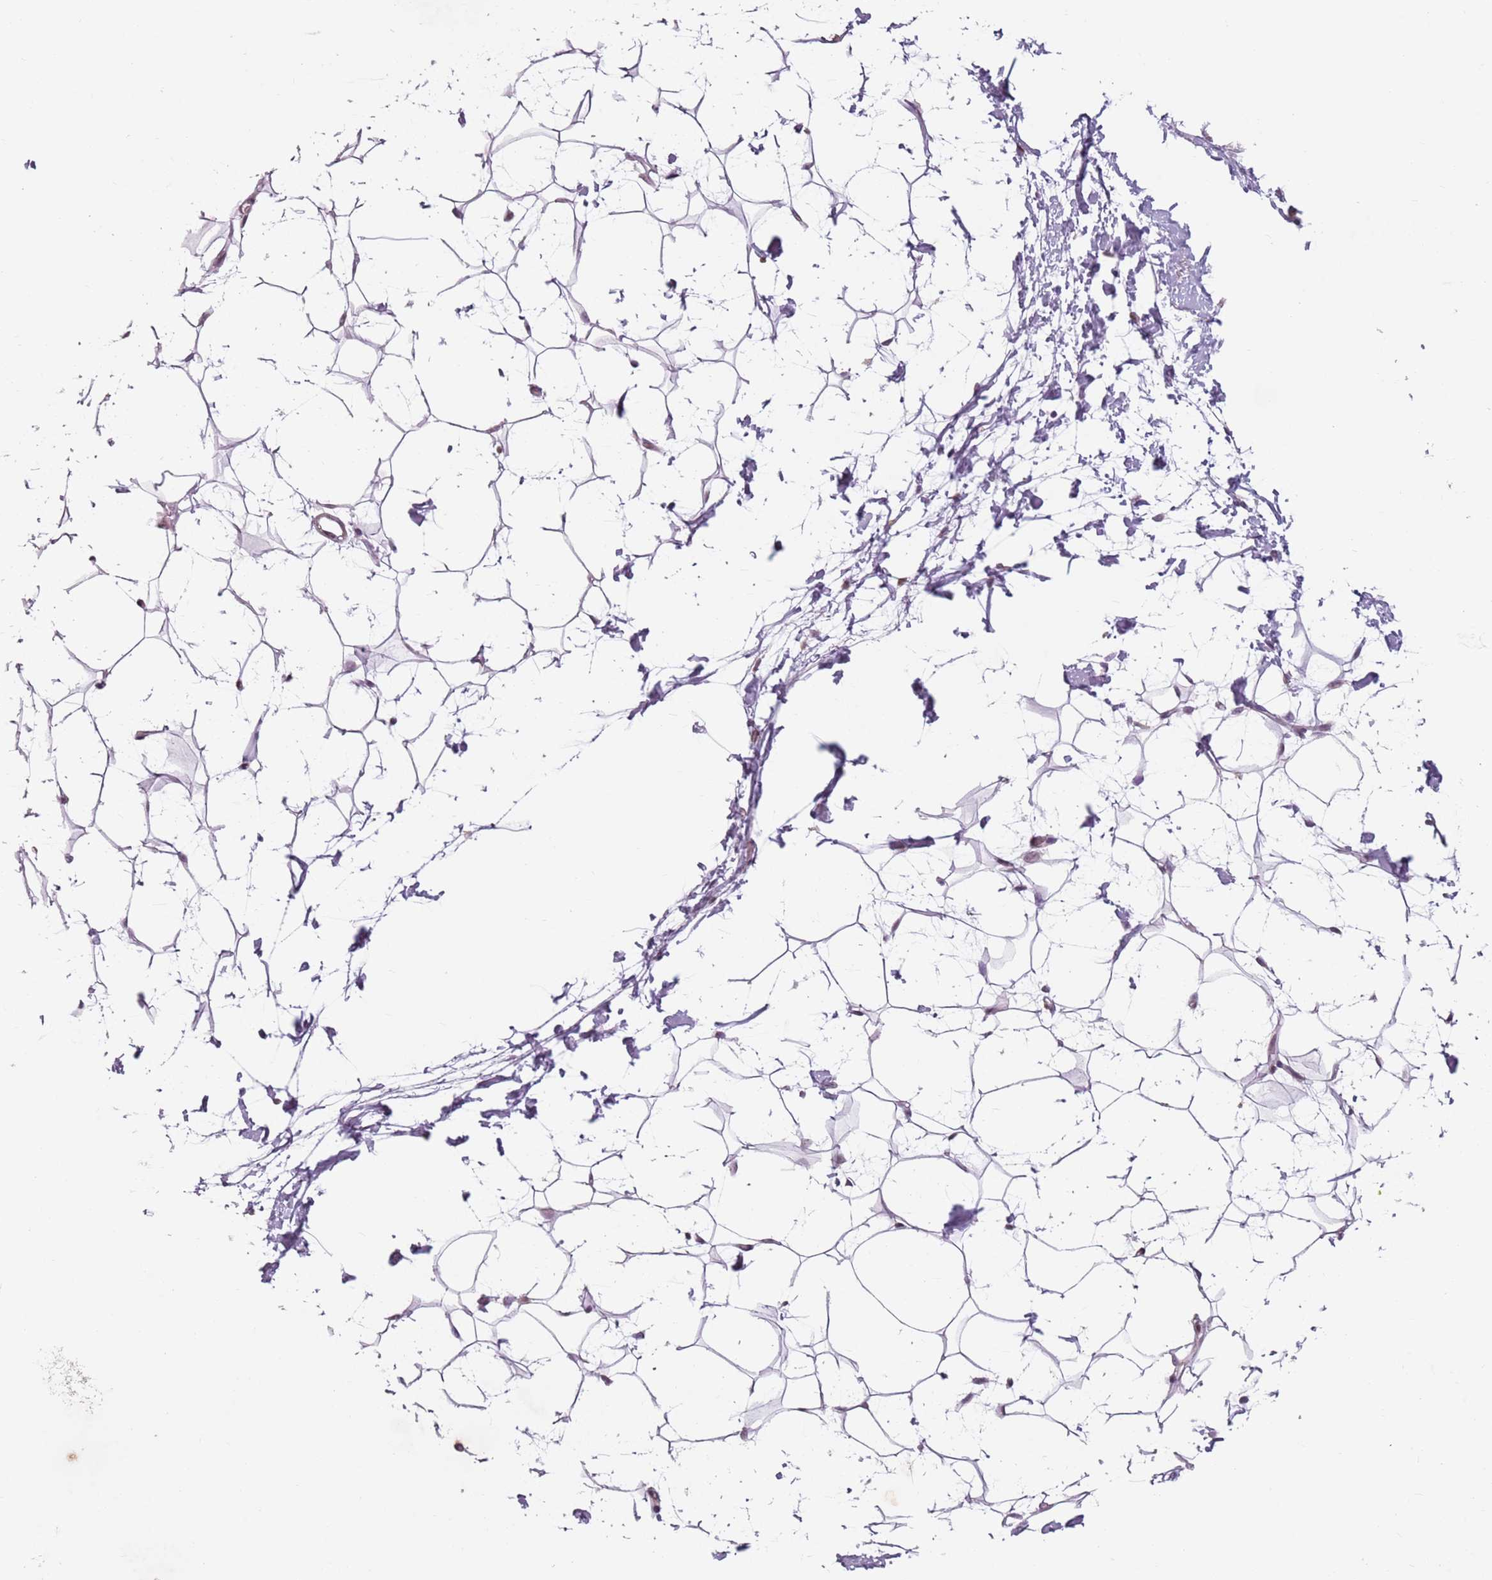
{"staining": {"intensity": "negative", "quantity": "none", "location": "none"}, "tissue": "adipose tissue", "cell_type": "Adipocytes", "image_type": "normal", "snomed": [{"axis": "morphology", "description": "Normal tissue, NOS"}, {"axis": "topography", "description": "Breast"}], "caption": "This is an IHC photomicrograph of benign adipose tissue. There is no positivity in adipocytes.", "gene": "TMC4", "patient": {"sex": "female", "age": 26}}